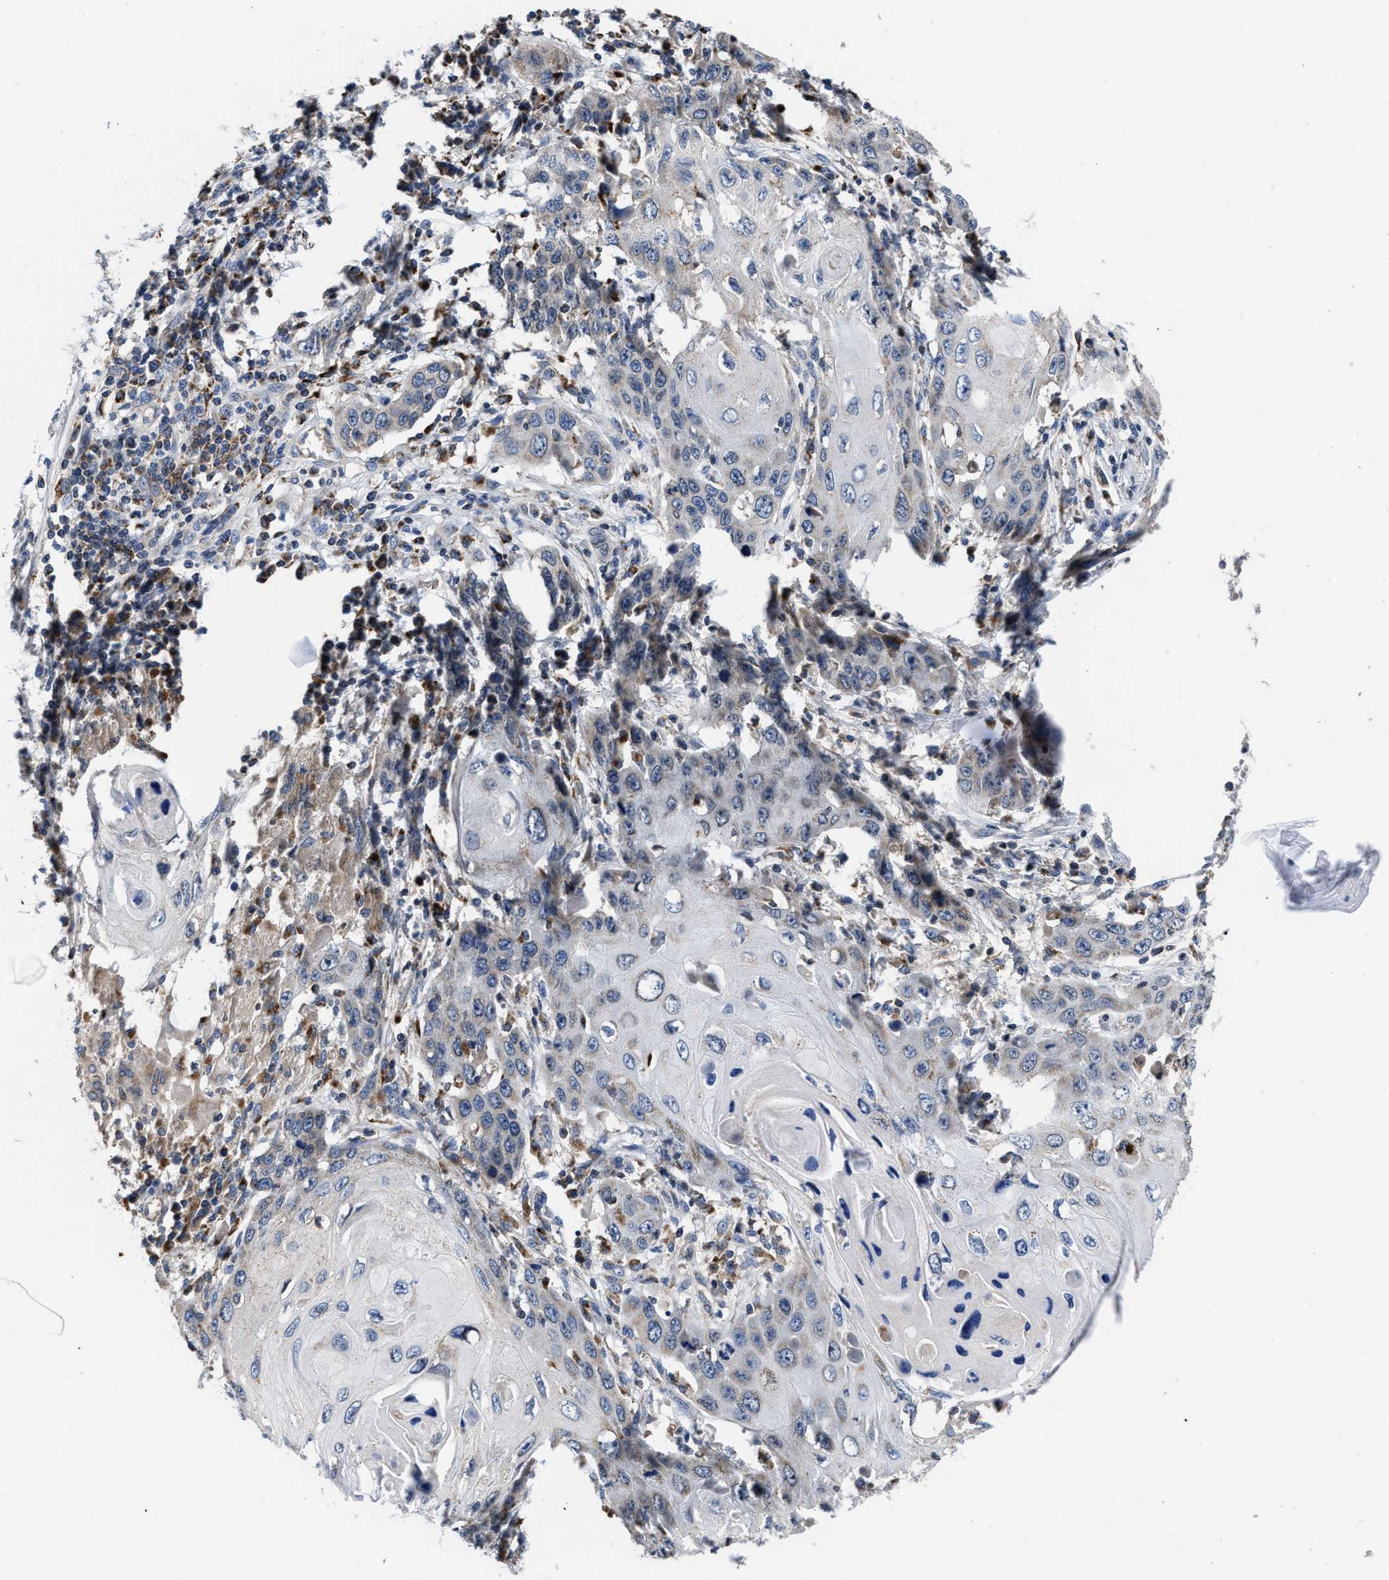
{"staining": {"intensity": "negative", "quantity": "none", "location": "none"}, "tissue": "skin cancer", "cell_type": "Tumor cells", "image_type": "cancer", "snomed": [{"axis": "morphology", "description": "Squamous cell carcinoma, NOS"}, {"axis": "topography", "description": "Skin"}], "caption": "A high-resolution photomicrograph shows IHC staining of squamous cell carcinoma (skin), which shows no significant staining in tumor cells.", "gene": "CACNA1D", "patient": {"sex": "male", "age": 55}}